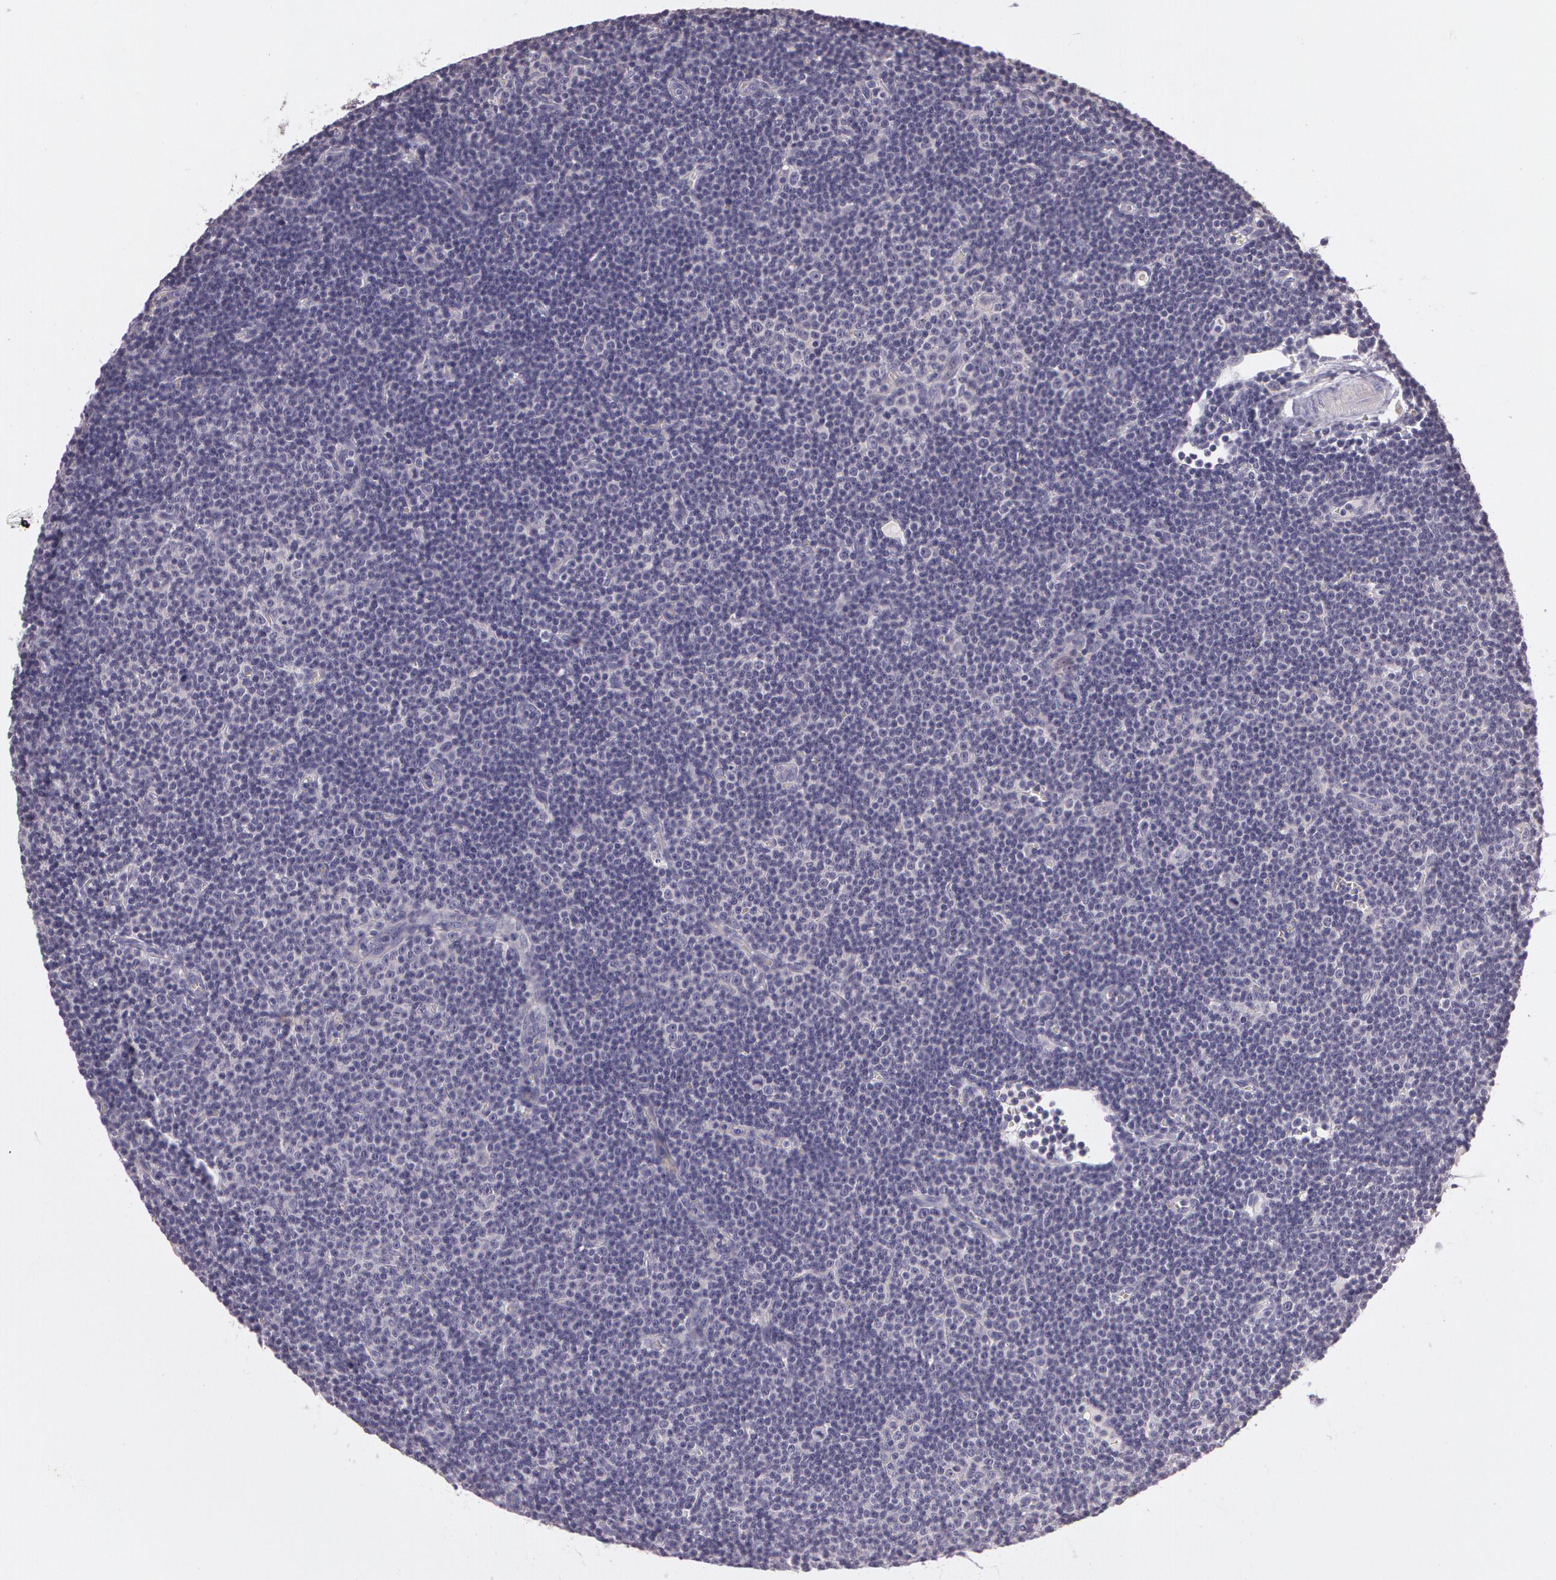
{"staining": {"intensity": "negative", "quantity": "none", "location": "none"}, "tissue": "lymphoma", "cell_type": "Tumor cells", "image_type": "cancer", "snomed": [{"axis": "morphology", "description": "Malignant lymphoma, non-Hodgkin's type, Low grade"}, {"axis": "topography", "description": "Lymph node"}], "caption": "DAB immunohistochemical staining of human low-grade malignant lymphoma, non-Hodgkin's type reveals no significant expression in tumor cells.", "gene": "G2E3", "patient": {"sex": "male", "age": 57}}